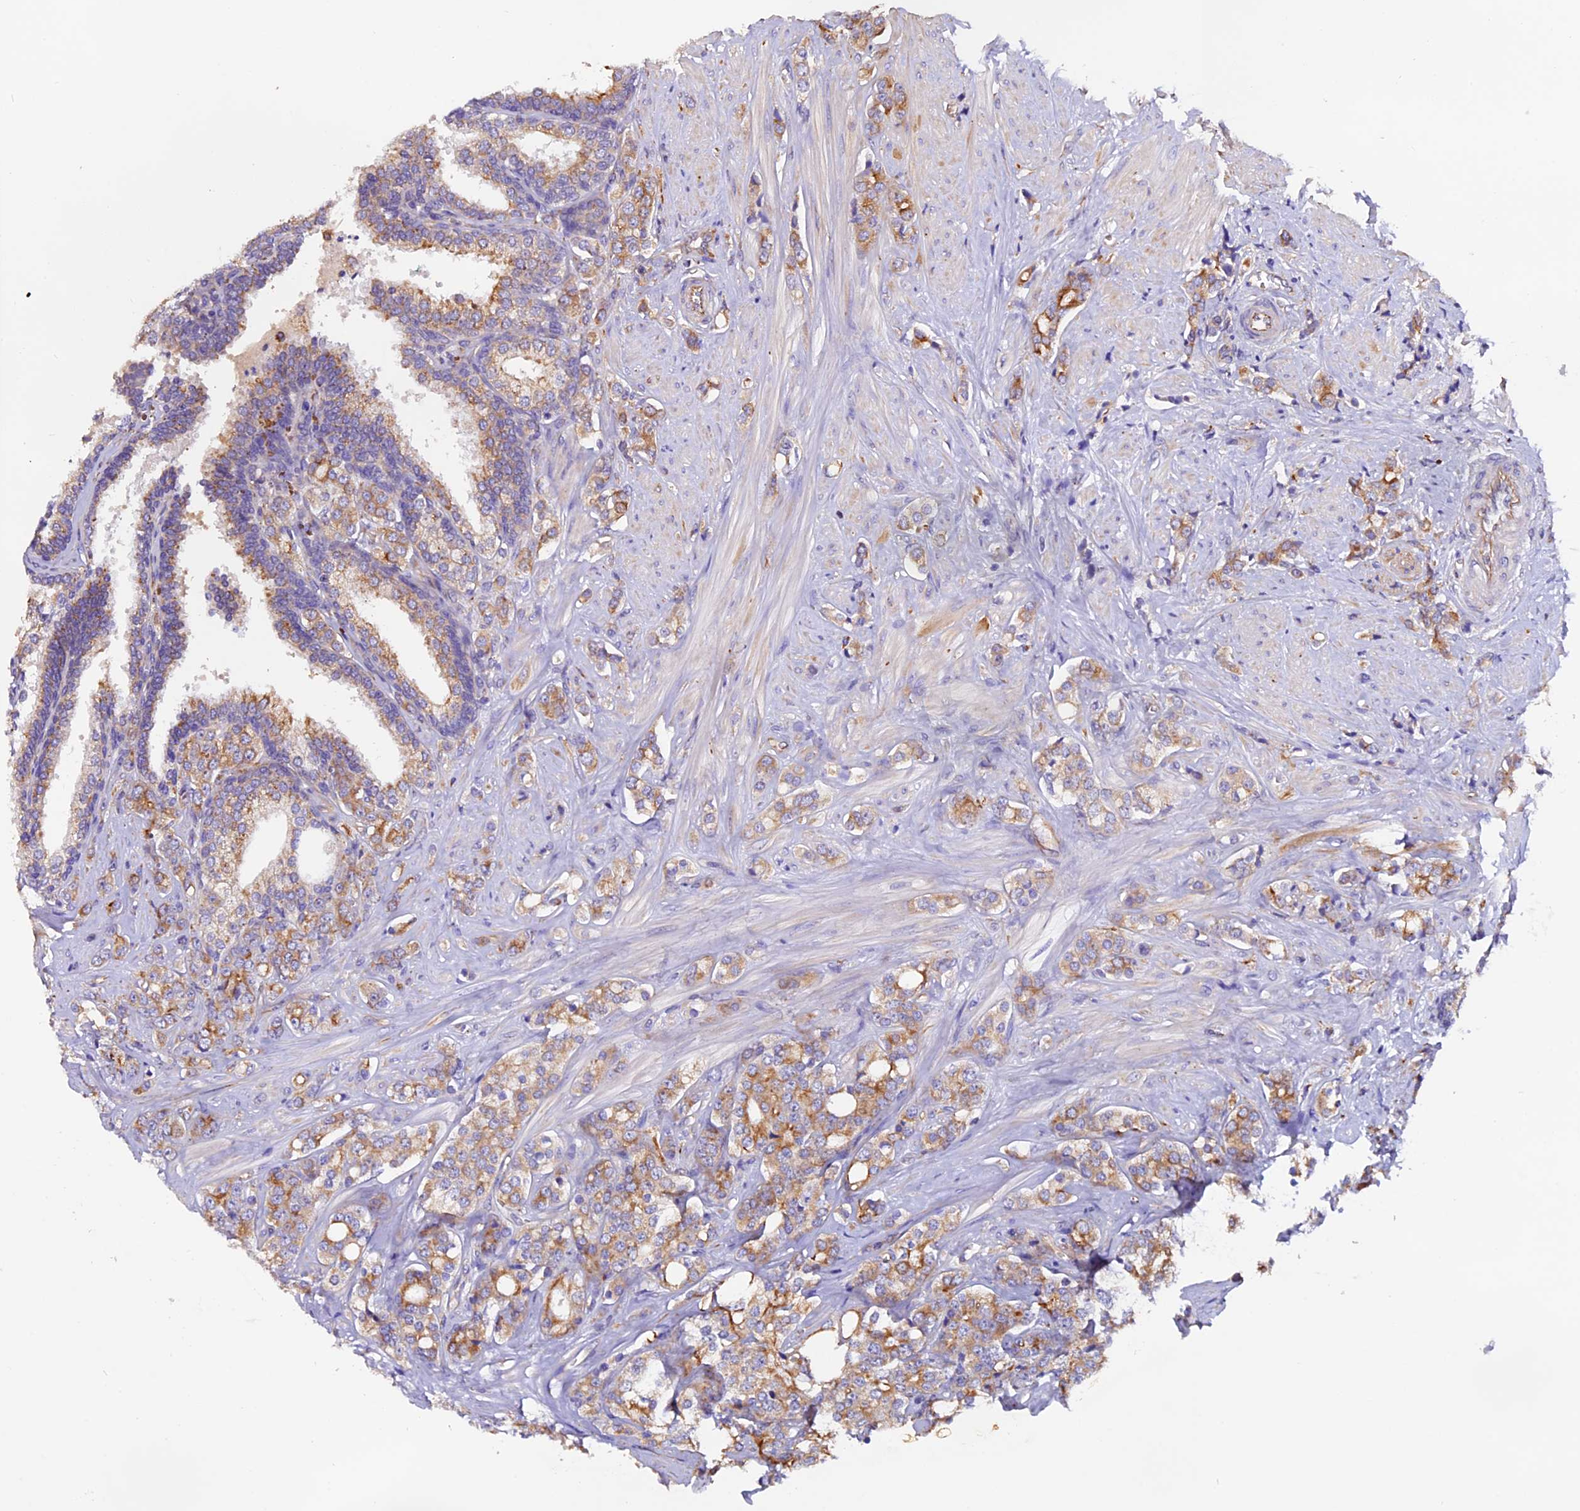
{"staining": {"intensity": "moderate", "quantity": ">75%", "location": "cytoplasmic/membranous"}, "tissue": "prostate cancer", "cell_type": "Tumor cells", "image_type": "cancer", "snomed": [{"axis": "morphology", "description": "Adenocarcinoma, High grade"}, {"axis": "topography", "description": "Prostate"}], "caption": "Human prostate cancer stained for a protein (brown) exhibits moderate cytoplasmic/membranous positive expression in about >75% of tumor cells.", "gene": "CLN5", "patient": {"sex": "male", "age": 62}}